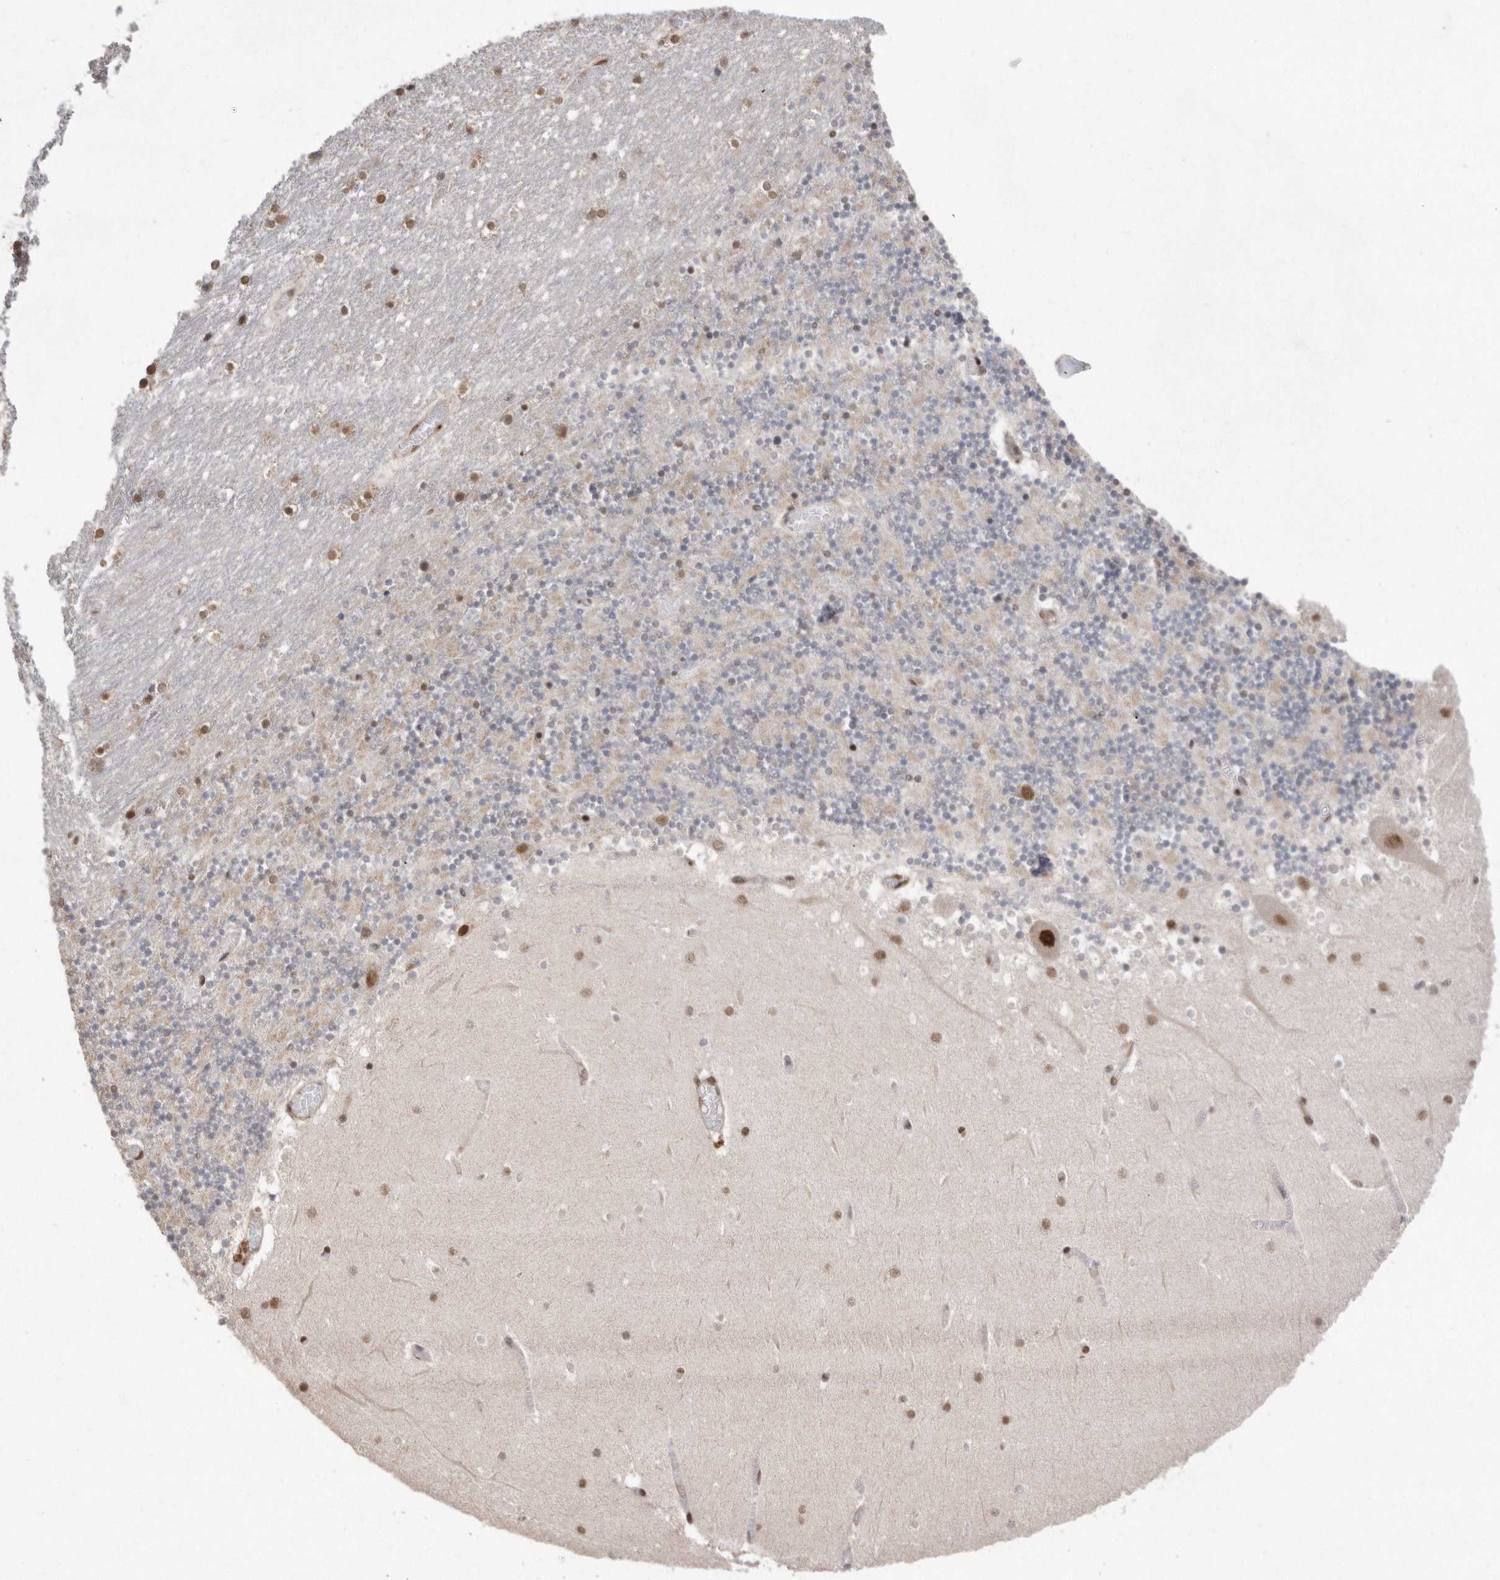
{"staining": {"intensity": "weak", "quantity": ">75%", "location": "nuclear"}, "tissue": "cerebellum", "cell_type": "Cells in granular layer", "image_type": "normal", "snomed": [{"axis": "morphology", "description": "Normal tissue, NOS"}, {"axis": "topography", "description": "Cerebellum"}], "caption": "Cerebellum stained for a protein exhibits weak nuclear positivity in cells in granular layer. (DAB (3,3'-diaminobenzidine) = brown stain, brightfield microscopy at high magnification).", "gene": "TDRD3", "patient": {"sex": "female", "age": 28}}